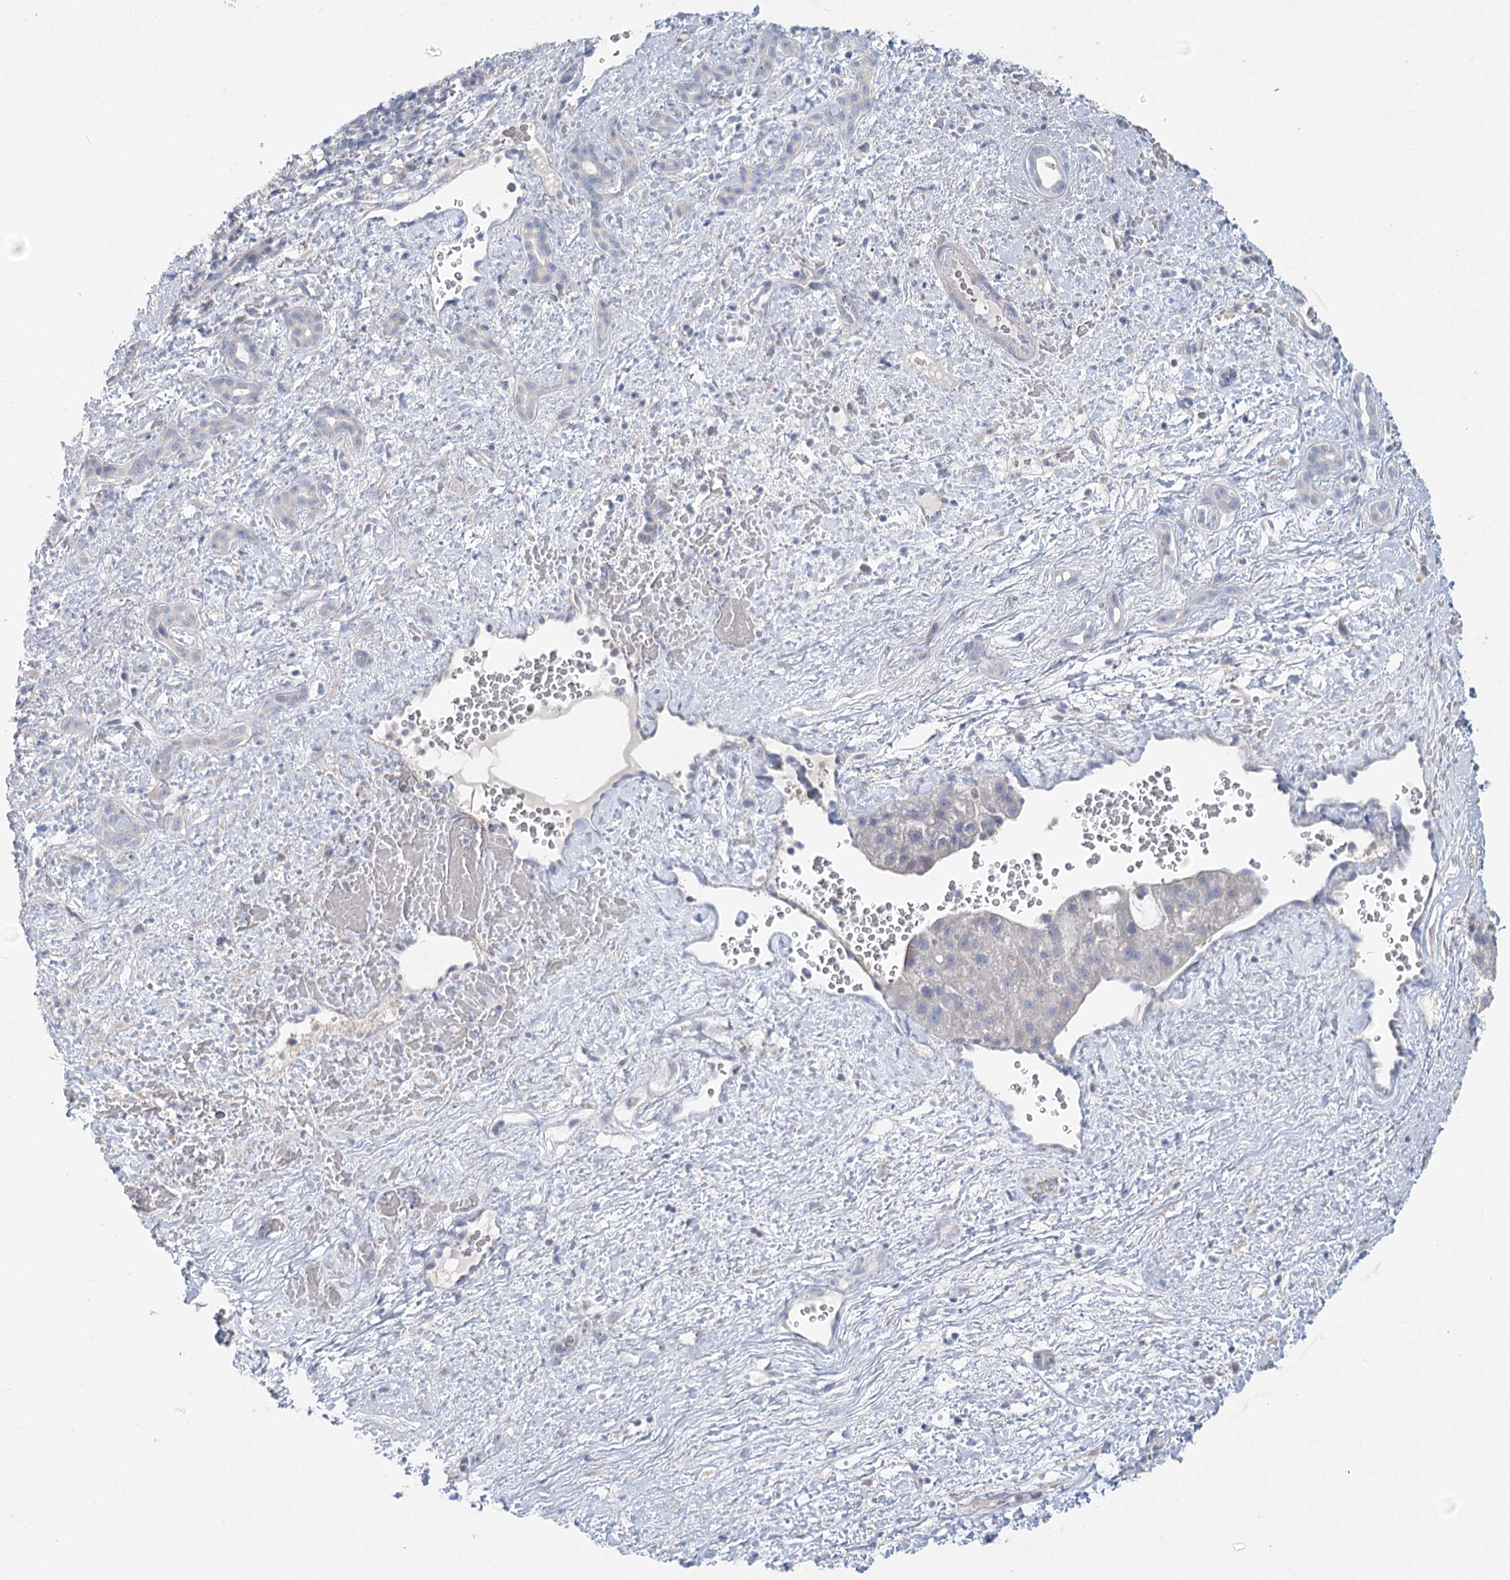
{"staining": {"intensity": "negative", "quantity": "none", "location": "none"}, "tissue": "liver cancer", "cell_type": "Tumor cells", "image_type": "cancer", "snomed": [{"axis": "morphology", "description": "Normal tissue, NOS"}, {"axis": "morphology", "description": "Carcinoma, Hepatocellular, NOS"}, {"axis": "topography", "description": "Liver"}], "caption": "Tumor cells show no significant protein expression in liver cancer. (Immunohistochemistry (ihc), brightfield microscopy, high magnification).", "gene": "SLC9A3", "patient": {"sex": "male", "age": 57}}